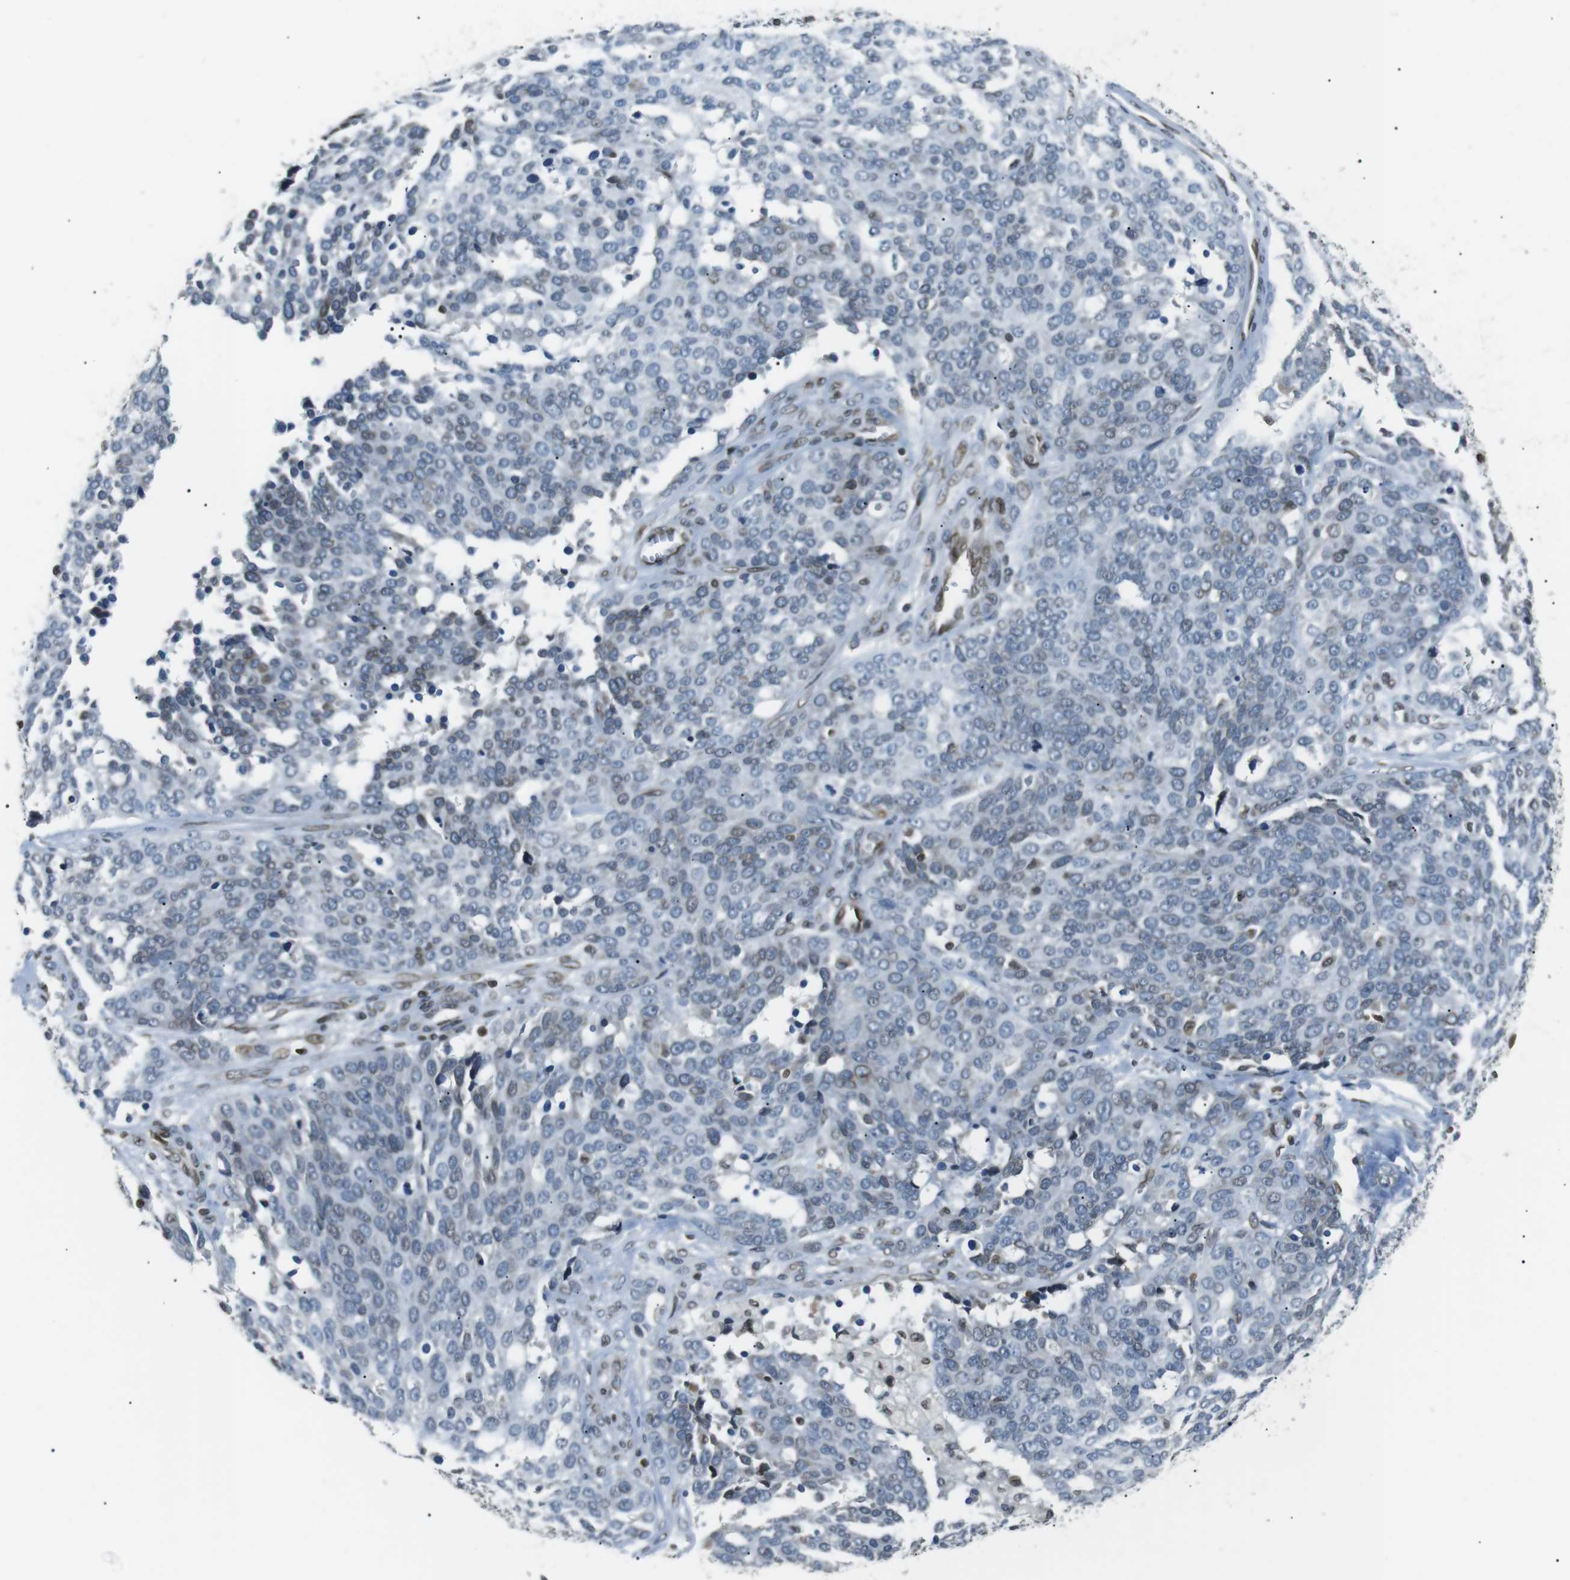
{"staining": {"intensity": "negative", "quantity": "none", "location": "none"}, "tissue": "ovarian cancer", "cell_type": "Tumor cells", "image_type": "cancer", "snomed": [{"axis": "morphology", "description": "Cystadenocarcinoma, serous, NOS"}, {"axis": "topography", "description": "Ovary"}], "caption": "Image shows no protein staining in tumor cells of serous cystadenocarcinoma (ovarian) tissue. (DAB (3,3'-diaminobenzidine) immunohistochemistry, high magnification).", "gene": "TMX4", "patient": {"sex": "female", "age": 44}}